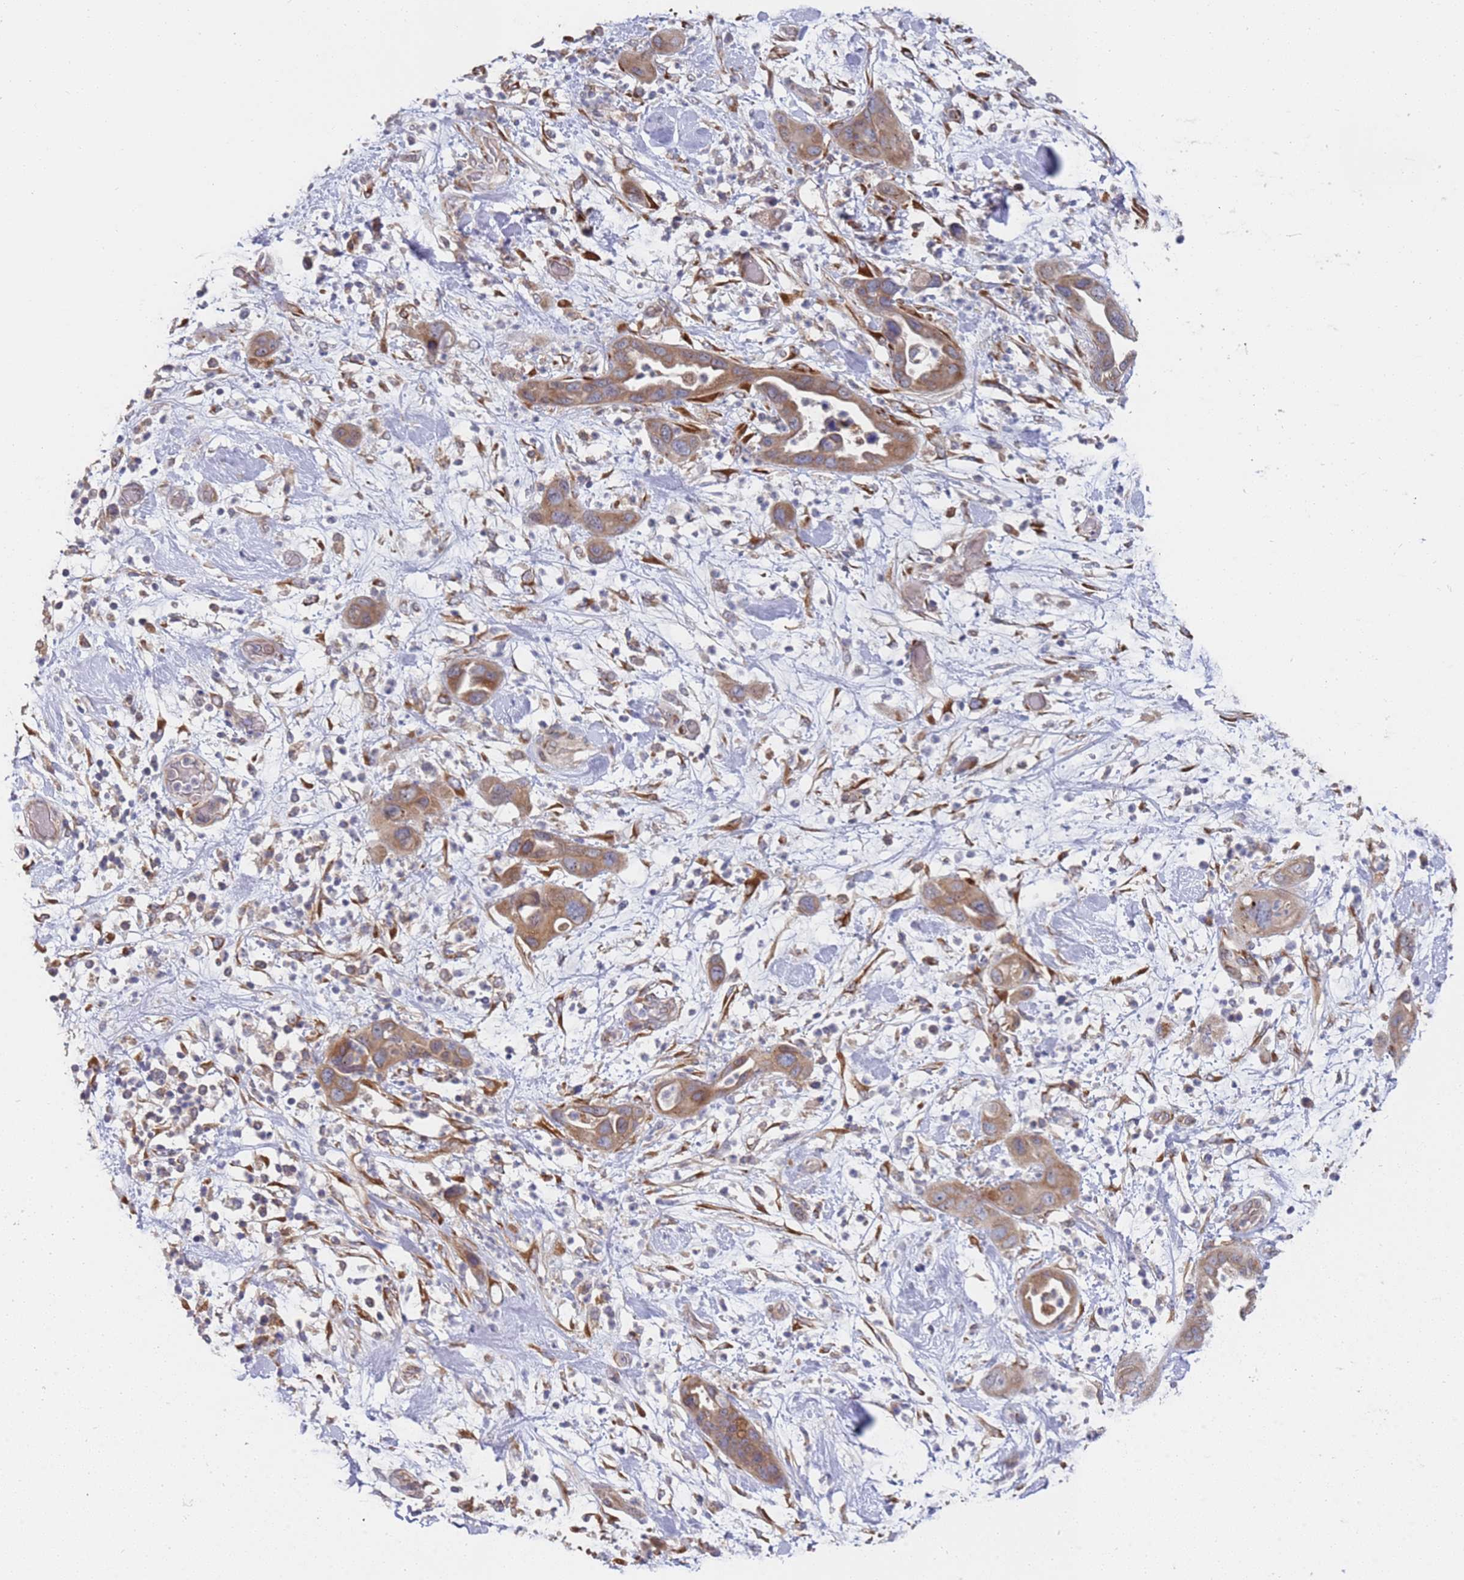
{"staining": {"intensity": "moderate", "quantity": ">75%", "location": "cytoplasmic/membranous"}, "tissue": "pancreatic cancer", "cell_type": "Tumor cells", "image_type": "cancer", "snomed": [{"axis": "morphology", "description": "Adenocarcinoma, NOS"}, {"axis": "topography", "description": "Pancreas"}], "caption": "Tumor cells exhibit medium levels of moderate cytoplasmic/membranous expression in approximately >75% of cells in pancreatic cancer (adenocarcinoma).", "gene": "VRK2", "patient": {"sex": "female", "age": 71}}